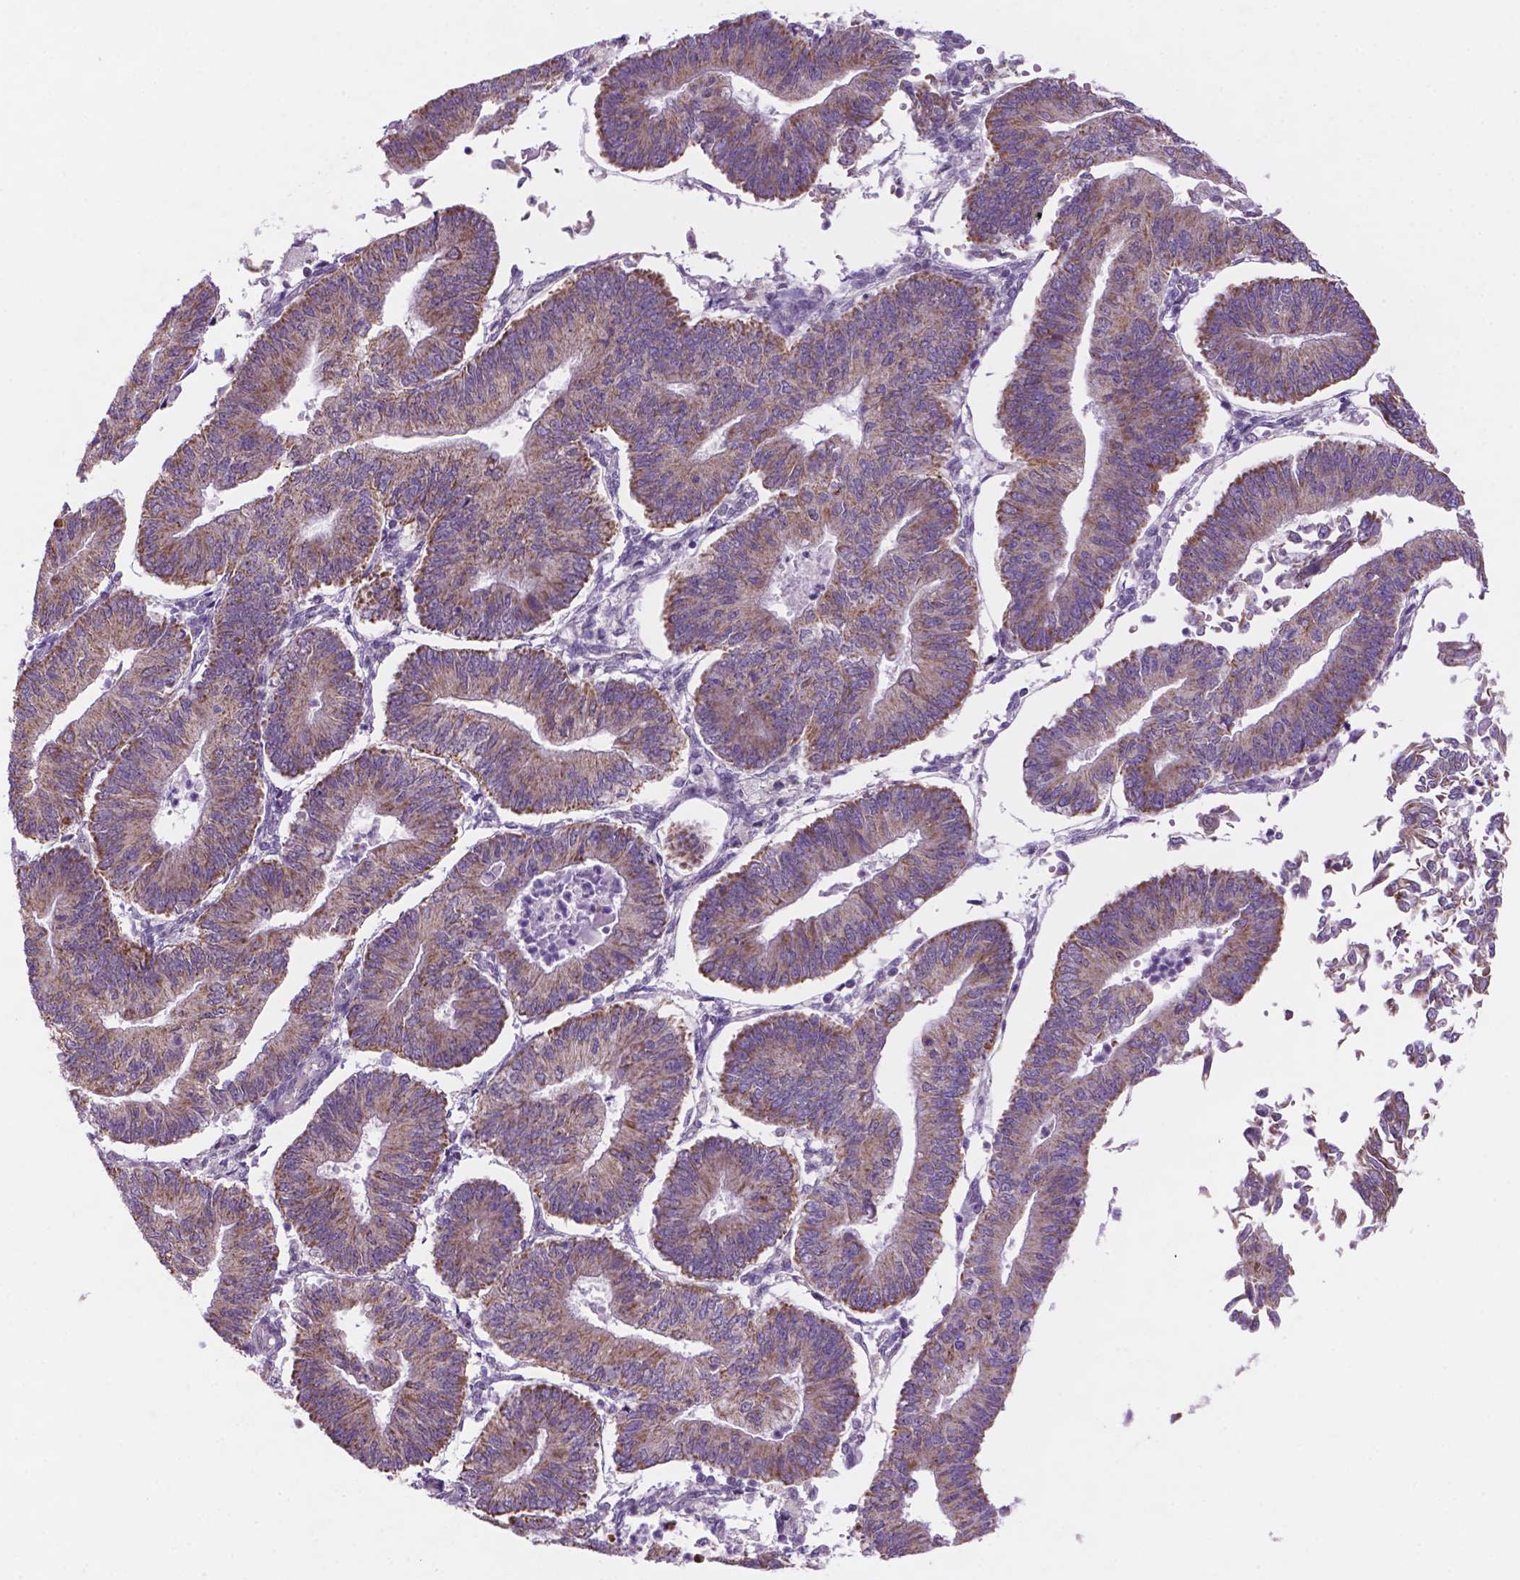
{"staining": {"intensity": "moderate", "quantity": ">75%", "location": "cytoplasmic/membranous"}, "tissue": "endometrial cancer", "cell_type": "Tumor cells", "image_type": "cancer", "snomed": [{"axis": "morphology", "description": "Adenocarcinoma, NOS"}, {"axis": "topography", "description": "Endometrium"}], "caption": "Endometrial adenocarcinoma was stained to show a protein in brown. There is medium levels of moderate cytoplasmic/membranous positivity in approximately >75% of tumor cells. The staining was performed using DAB (3,3'-diaminobenzidine), with brown indicating positive protein expression. Nuclei are stained blue with hematoxylin.", "gene": "C18orf21", "patient": {"sex": "female", "age": 65}}